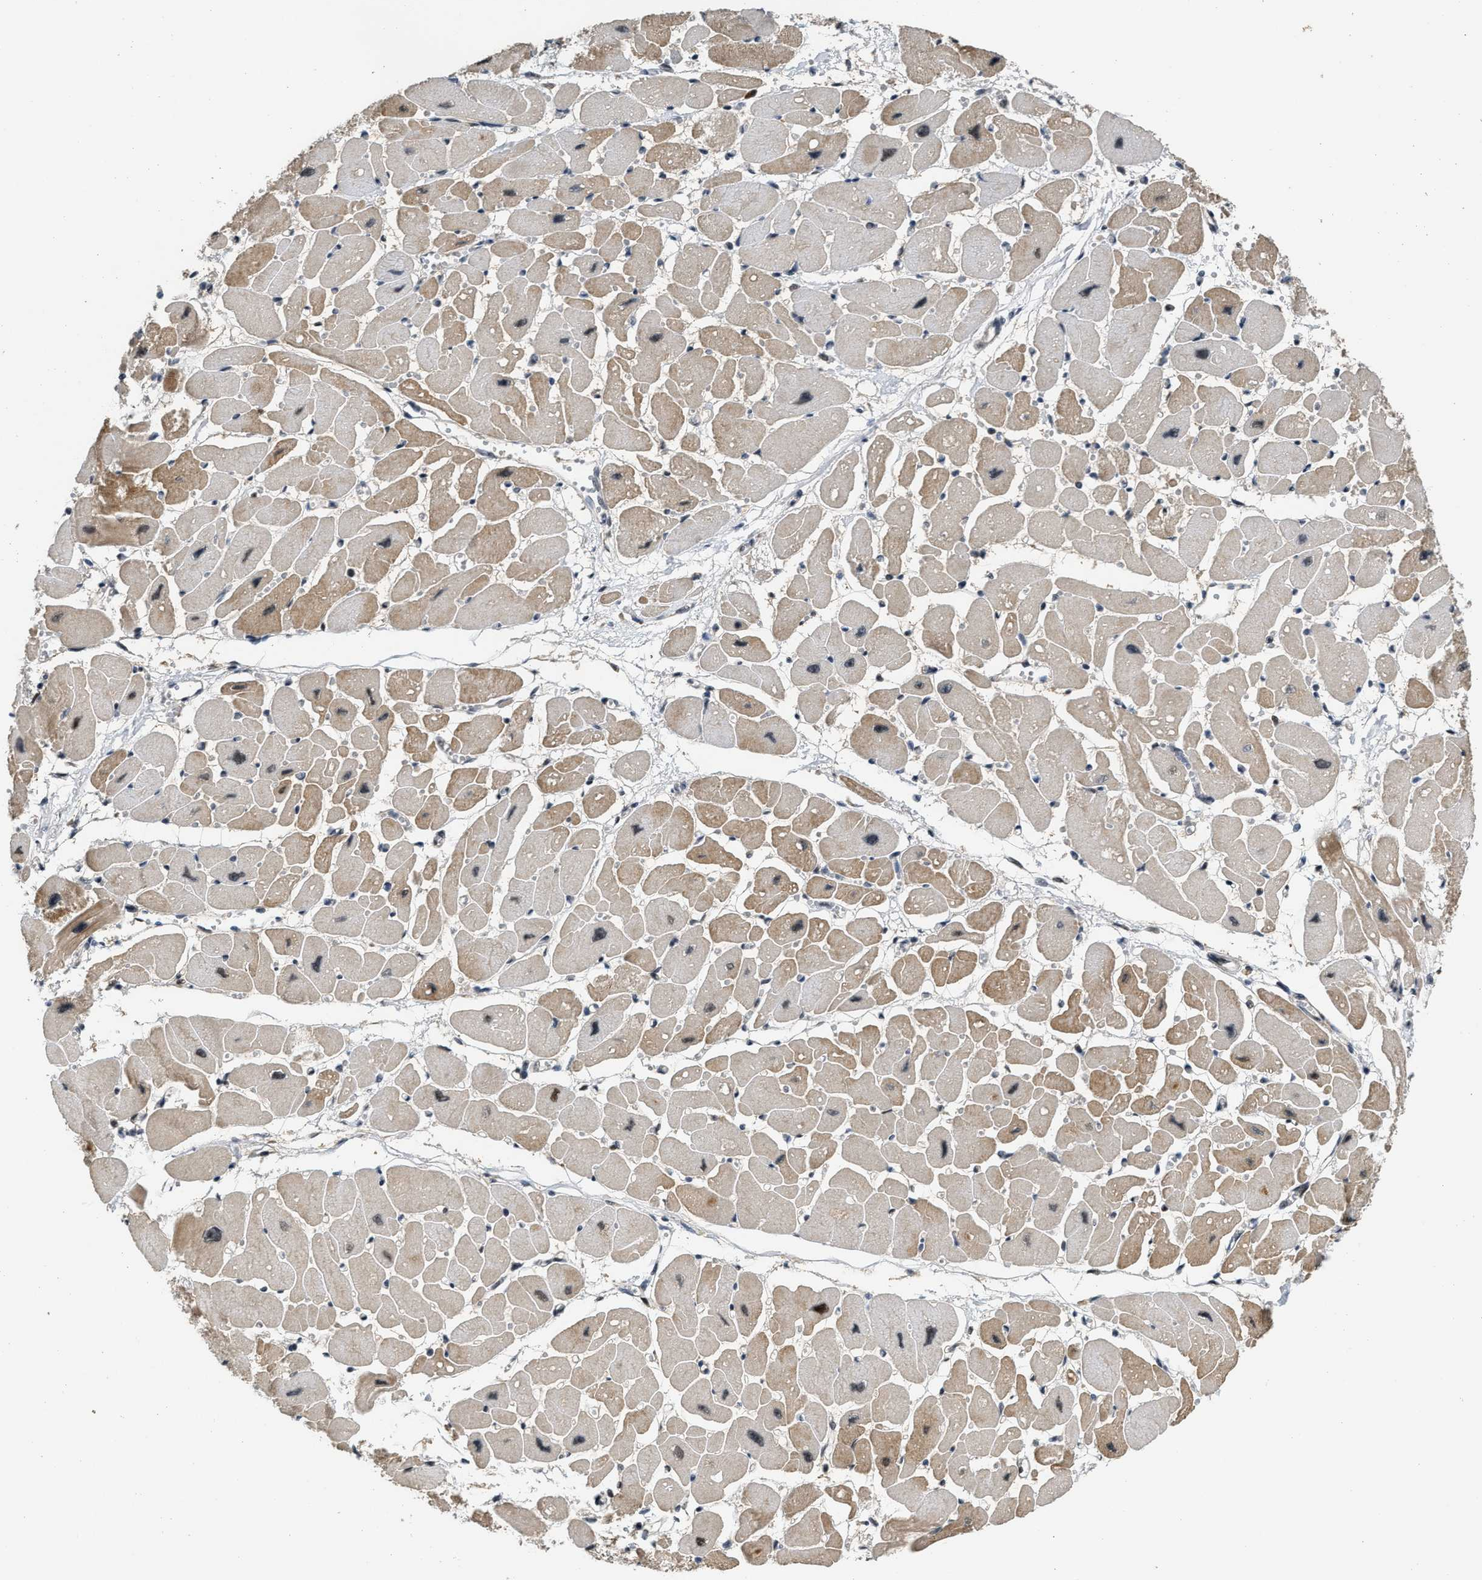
{"staining": {"intensity": "moderate", "quantity": ">75%", "location": "cytoplasmic/membranous,nuclear"}, "tissue": "heart muscle", "cell_type": "Cardiomyocytes", "image_type": "normal", "snomed": [{"axis": "morphology", "description": "Normal tissue, NOS"}, {"axis": "topography", "description": "Heart"}], "caption": "Immunohistochemistry micrograph of unremarkable human heart muscle stained for a protein (brown), which exhibits medium levels of moderate cytoplasmic/membranous,nuclear expression in about >75% of cardiomyocytes.", "gene": "SERTAD2", "patient": {"sex": "female", "age": 54}}